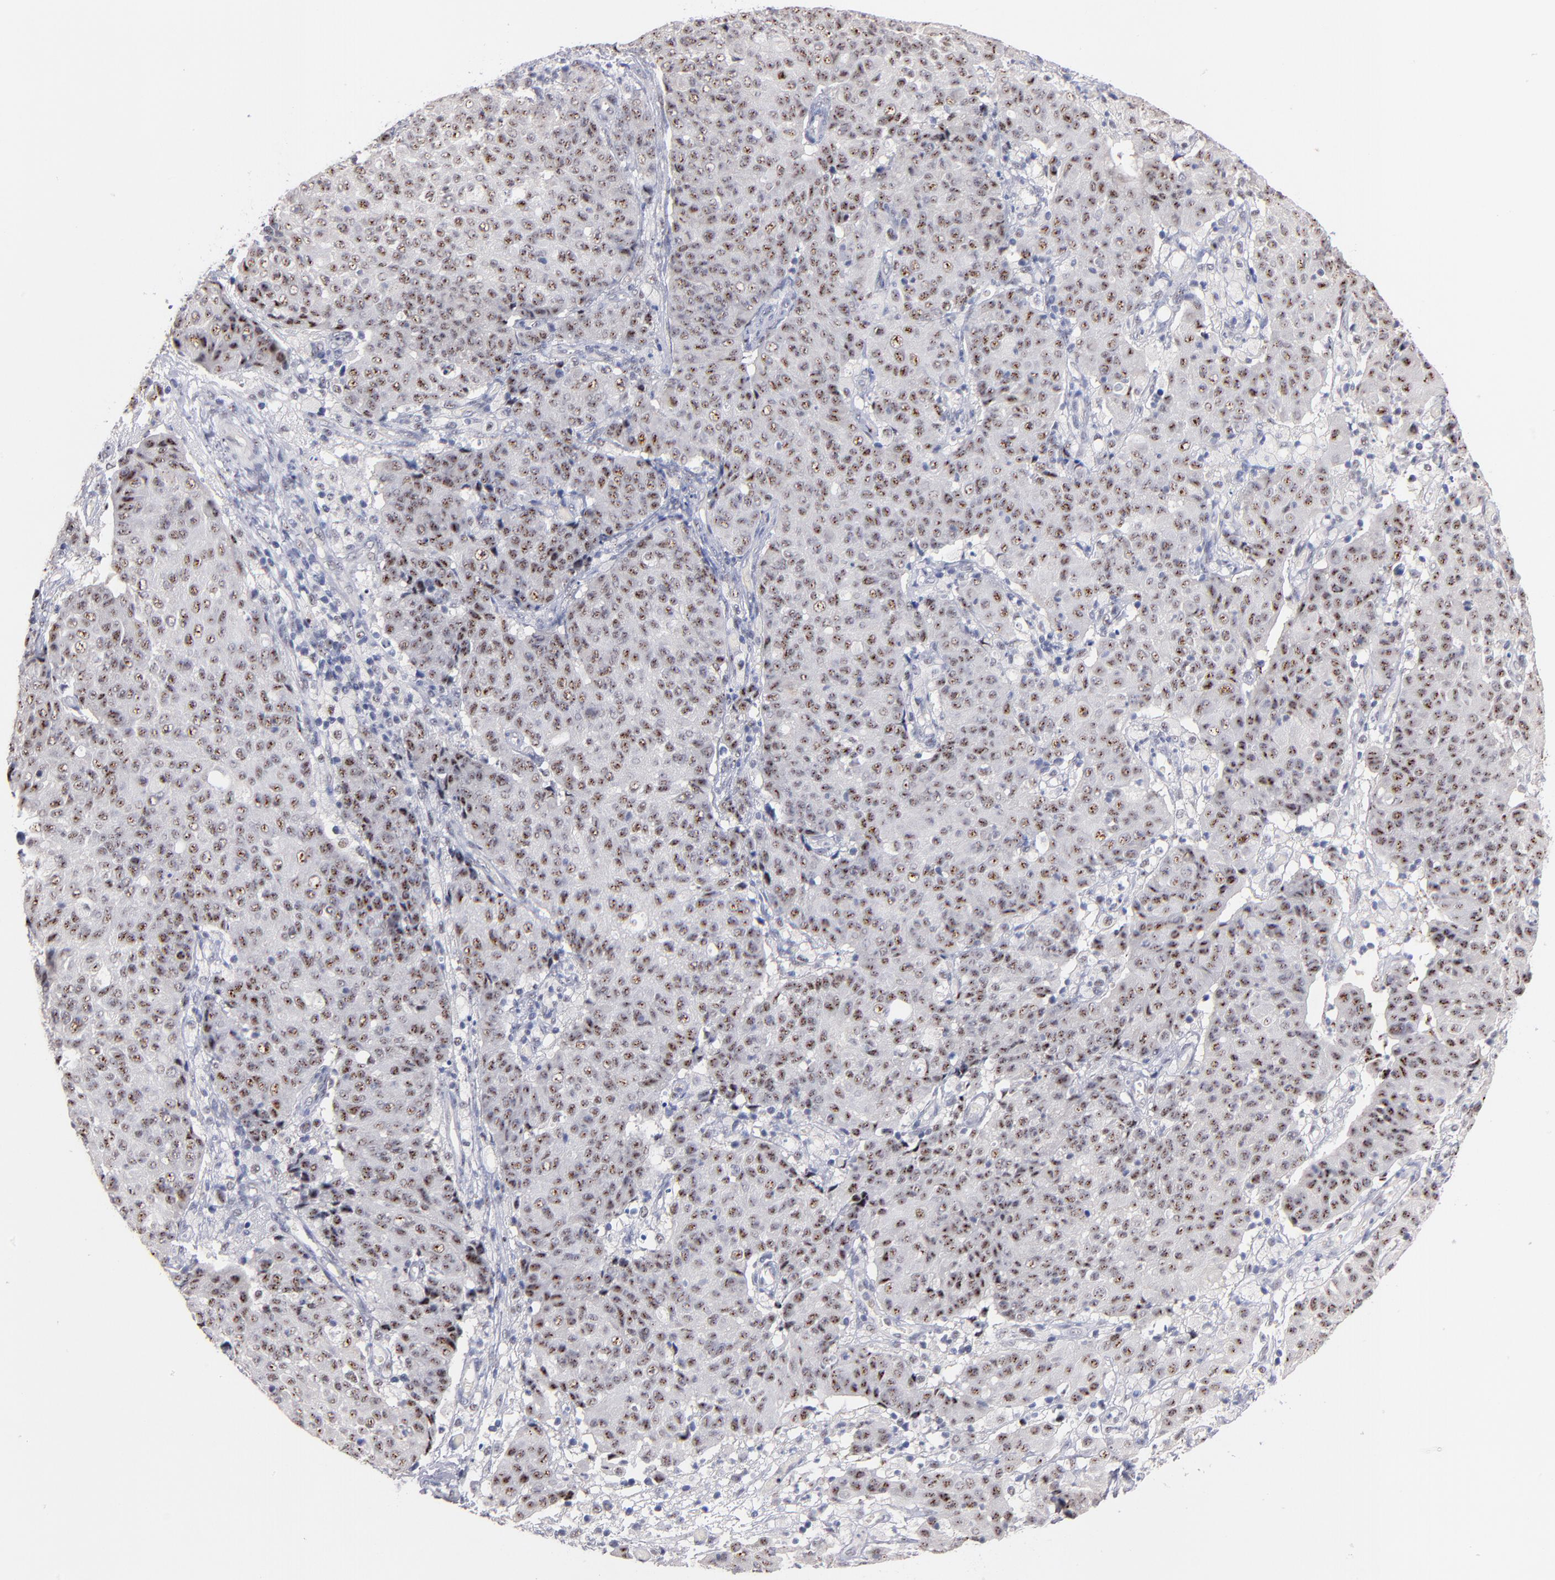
{"staining": {"intensity": "moderate", "quantity": ">75%", "location": "nuclear"}, "tissue": "ovarian cancer", "cell_type": "Tumor cells", "image_type": "cancer", "snomed": [{"axis": "morphology", "description": "Carcinoma, endometroid"}, {"axis": "topography", "description": "Ovary"}], "caption": "This is a photomicrograph of IHC staining of endometroid carcinoma (ovarian), which shows moderate staining in the nuclear of tumor cells.", "gene": "RAF1", "patient": {"sex": "female", "age": 42}}